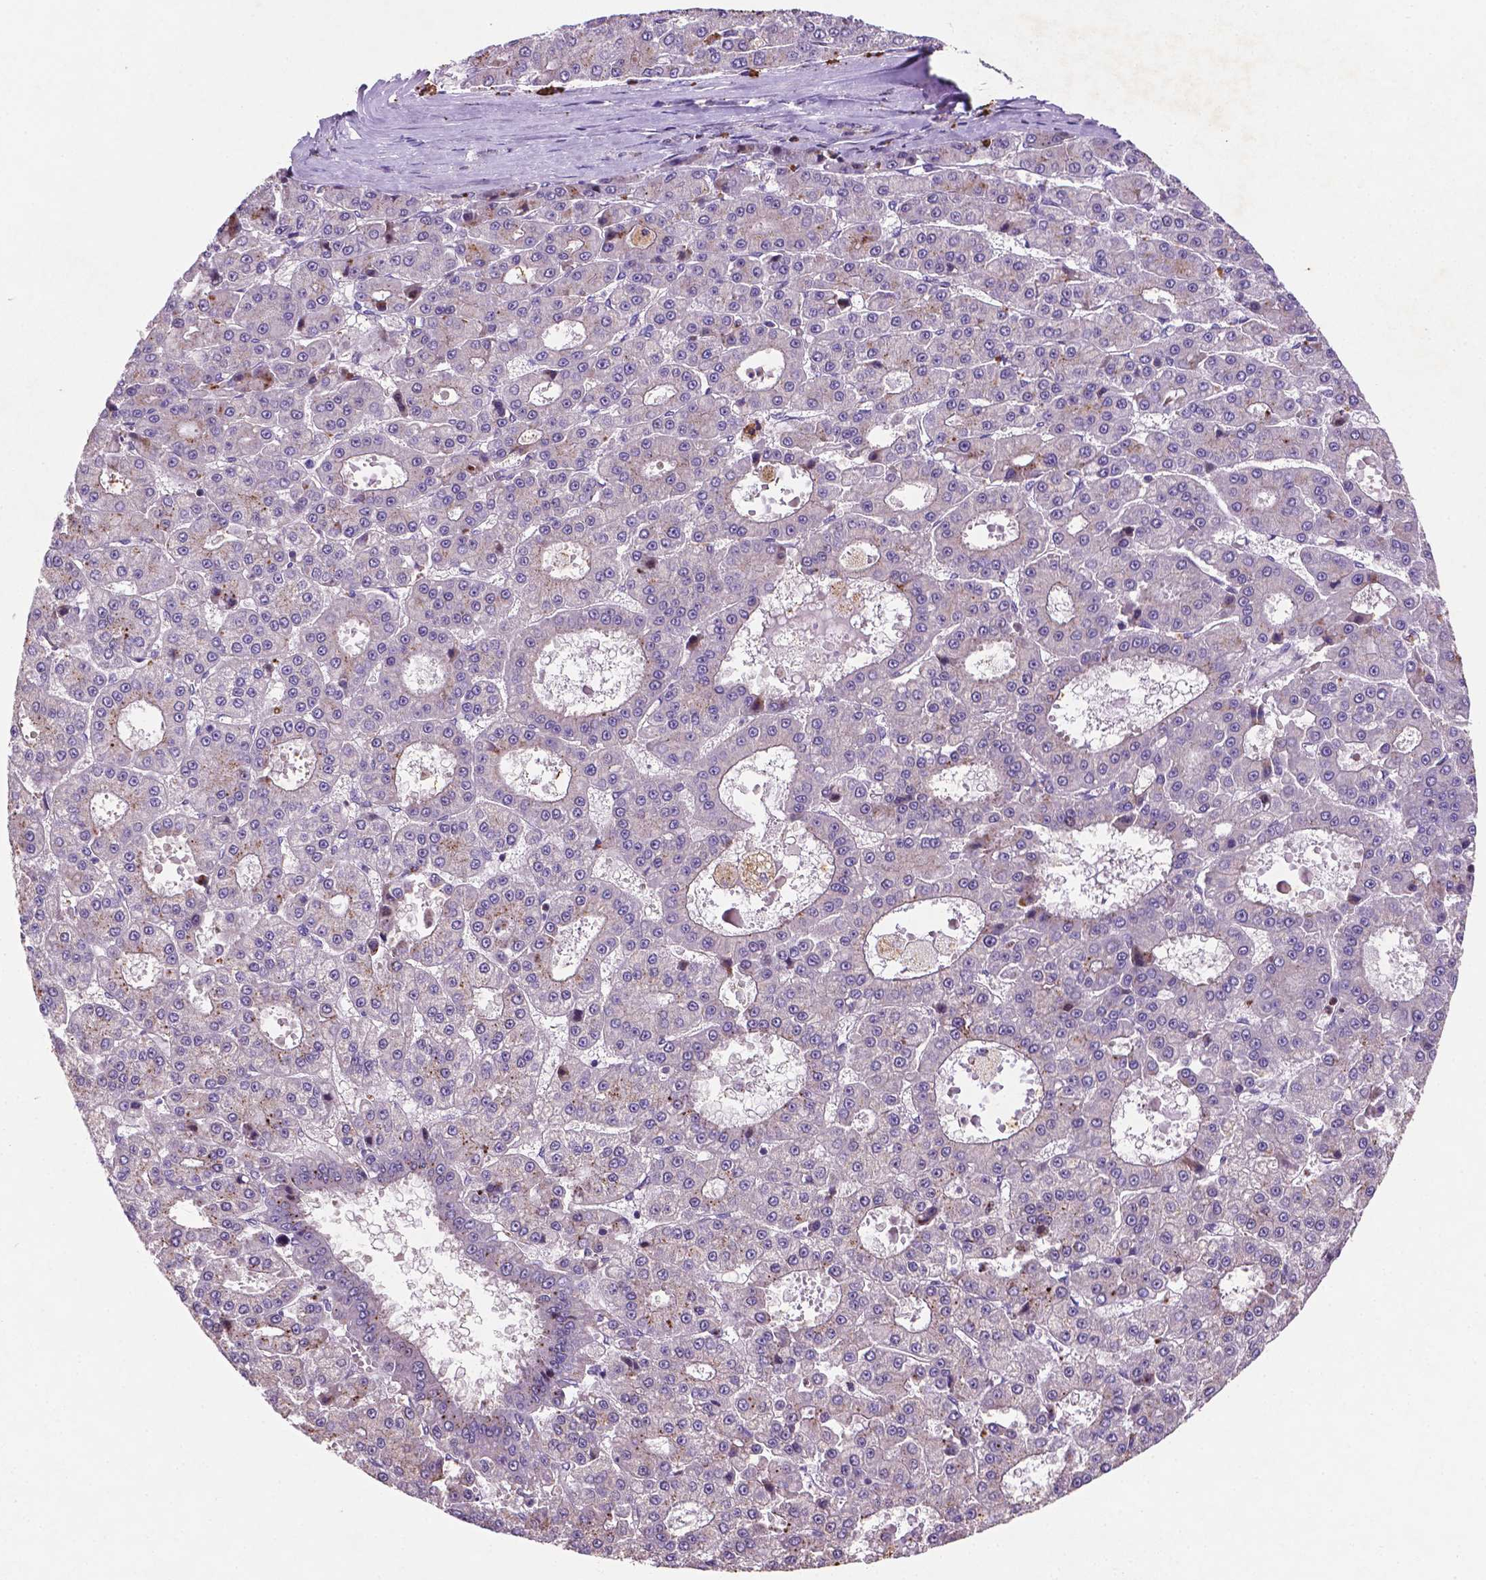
{"staining": {"intensity": "negative", "quantity": "none", "location": "none"}, "tissue": "liver cancer", "cell_type": "Tumor cells", "image_type": "cancer", "snomed": [{"axis": "morphology", "description": "Carcinoma, Hepatocellular, NOS"}, {"axis": "topography", "description": "Liver"}], "caption": "Immunohistochemical staining of liver cancer (hepatocellular carcinoma) reveals no significant positivity in tumor cells.", "gene": "TM4SF20", "patient": {"sex": "male", "age": 70}}